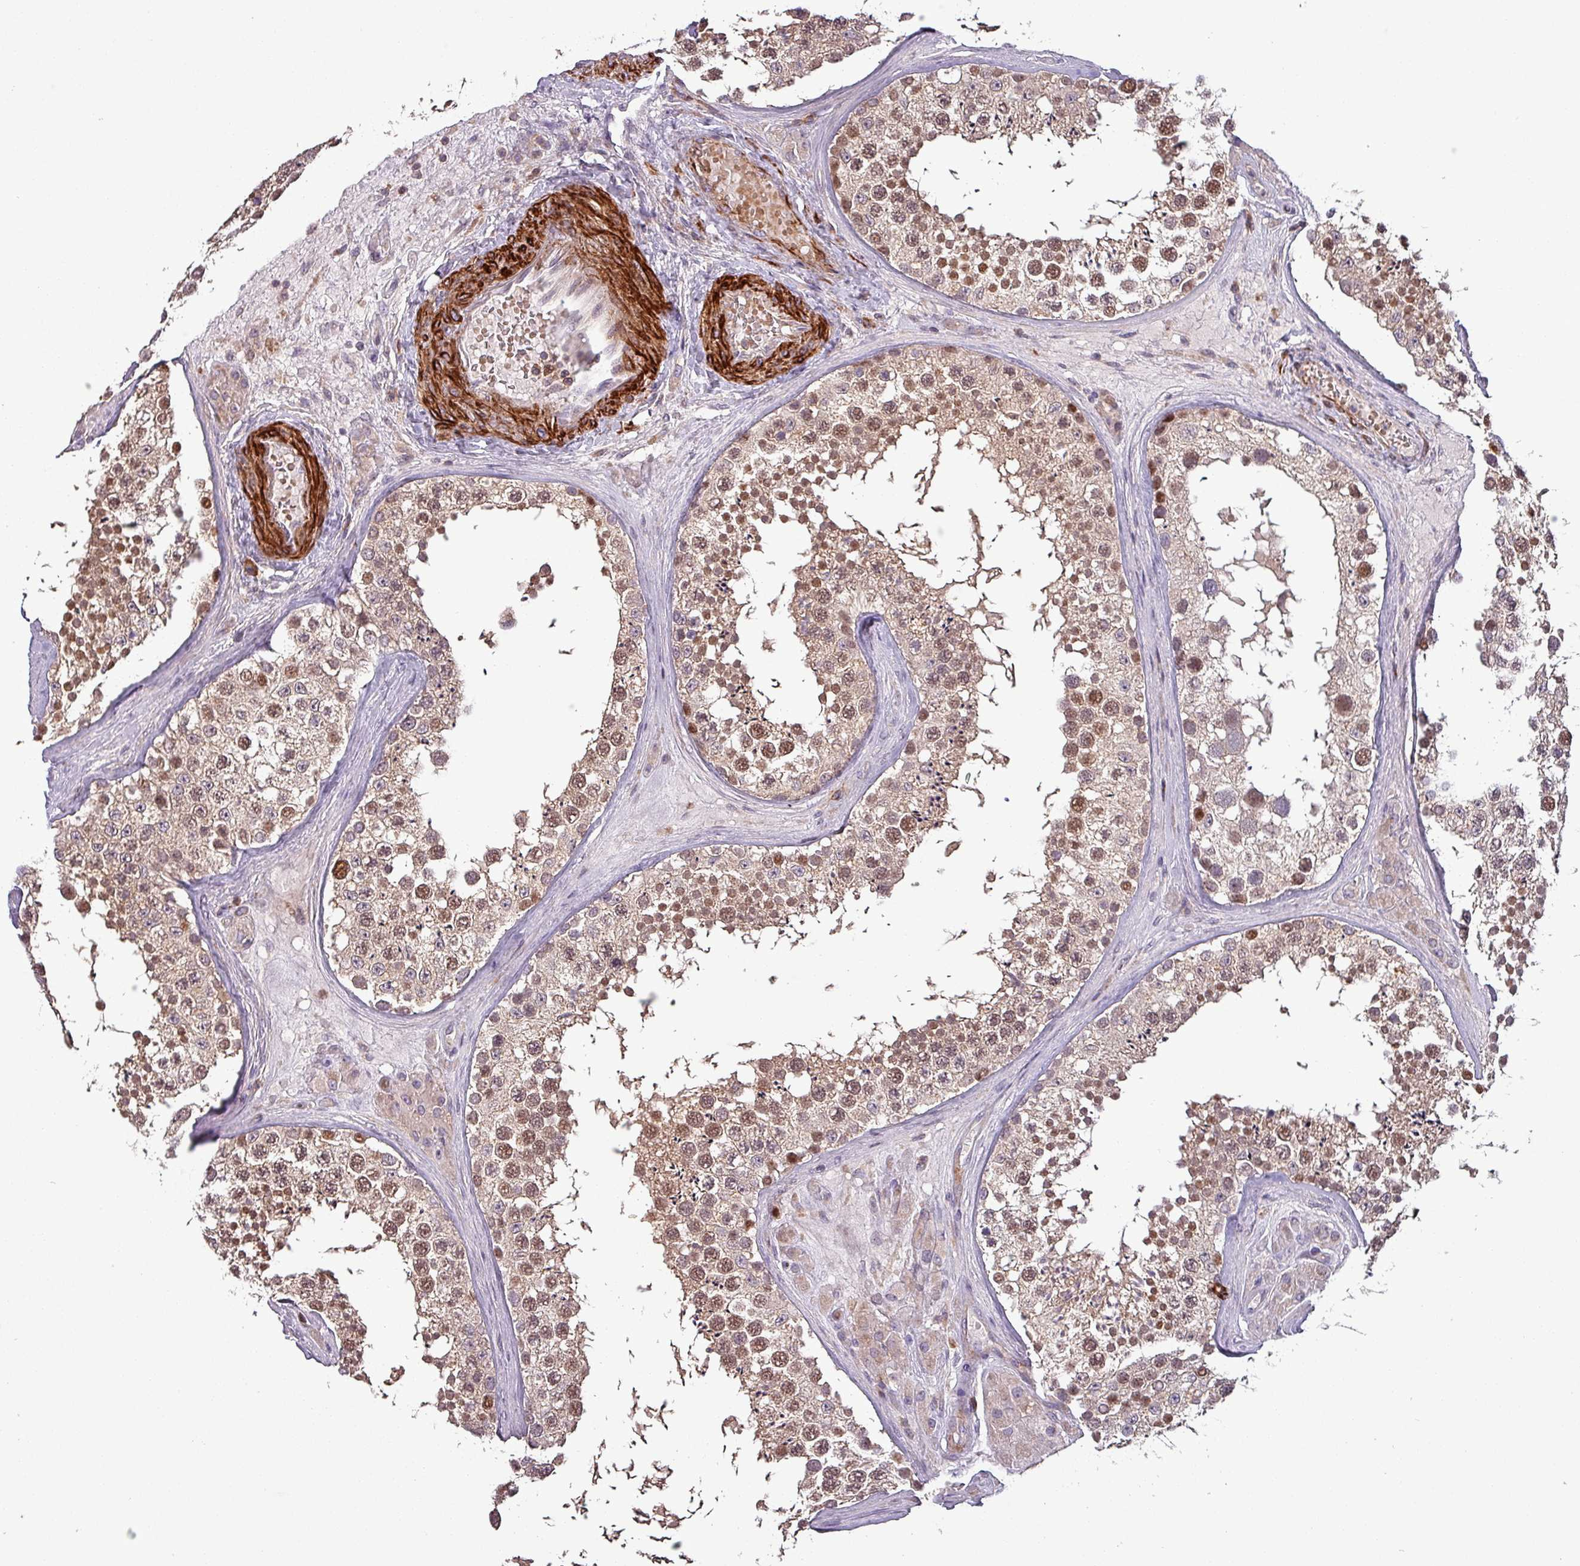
{"staining": {"intensity": "moderate", "quantity": ">75%", "location": "nuclear"}, "tissue": "testis", "cell_type": "Cells in seminiferous ducts", "image_type": "normal", "snomed": [{"axis": "morphology", "description": "Normal tissue, NOS"}, {"axis": "topography", "description": "Testis"}], "caption": "A high-resolution image shows immunohistochemistry staining of normal testis, which displays moderate nuclear expression in approximately >75% of cells in seminiferous ducts.", "gene": "TPRA1", "patient": {"sex": "male", "age": 46}}